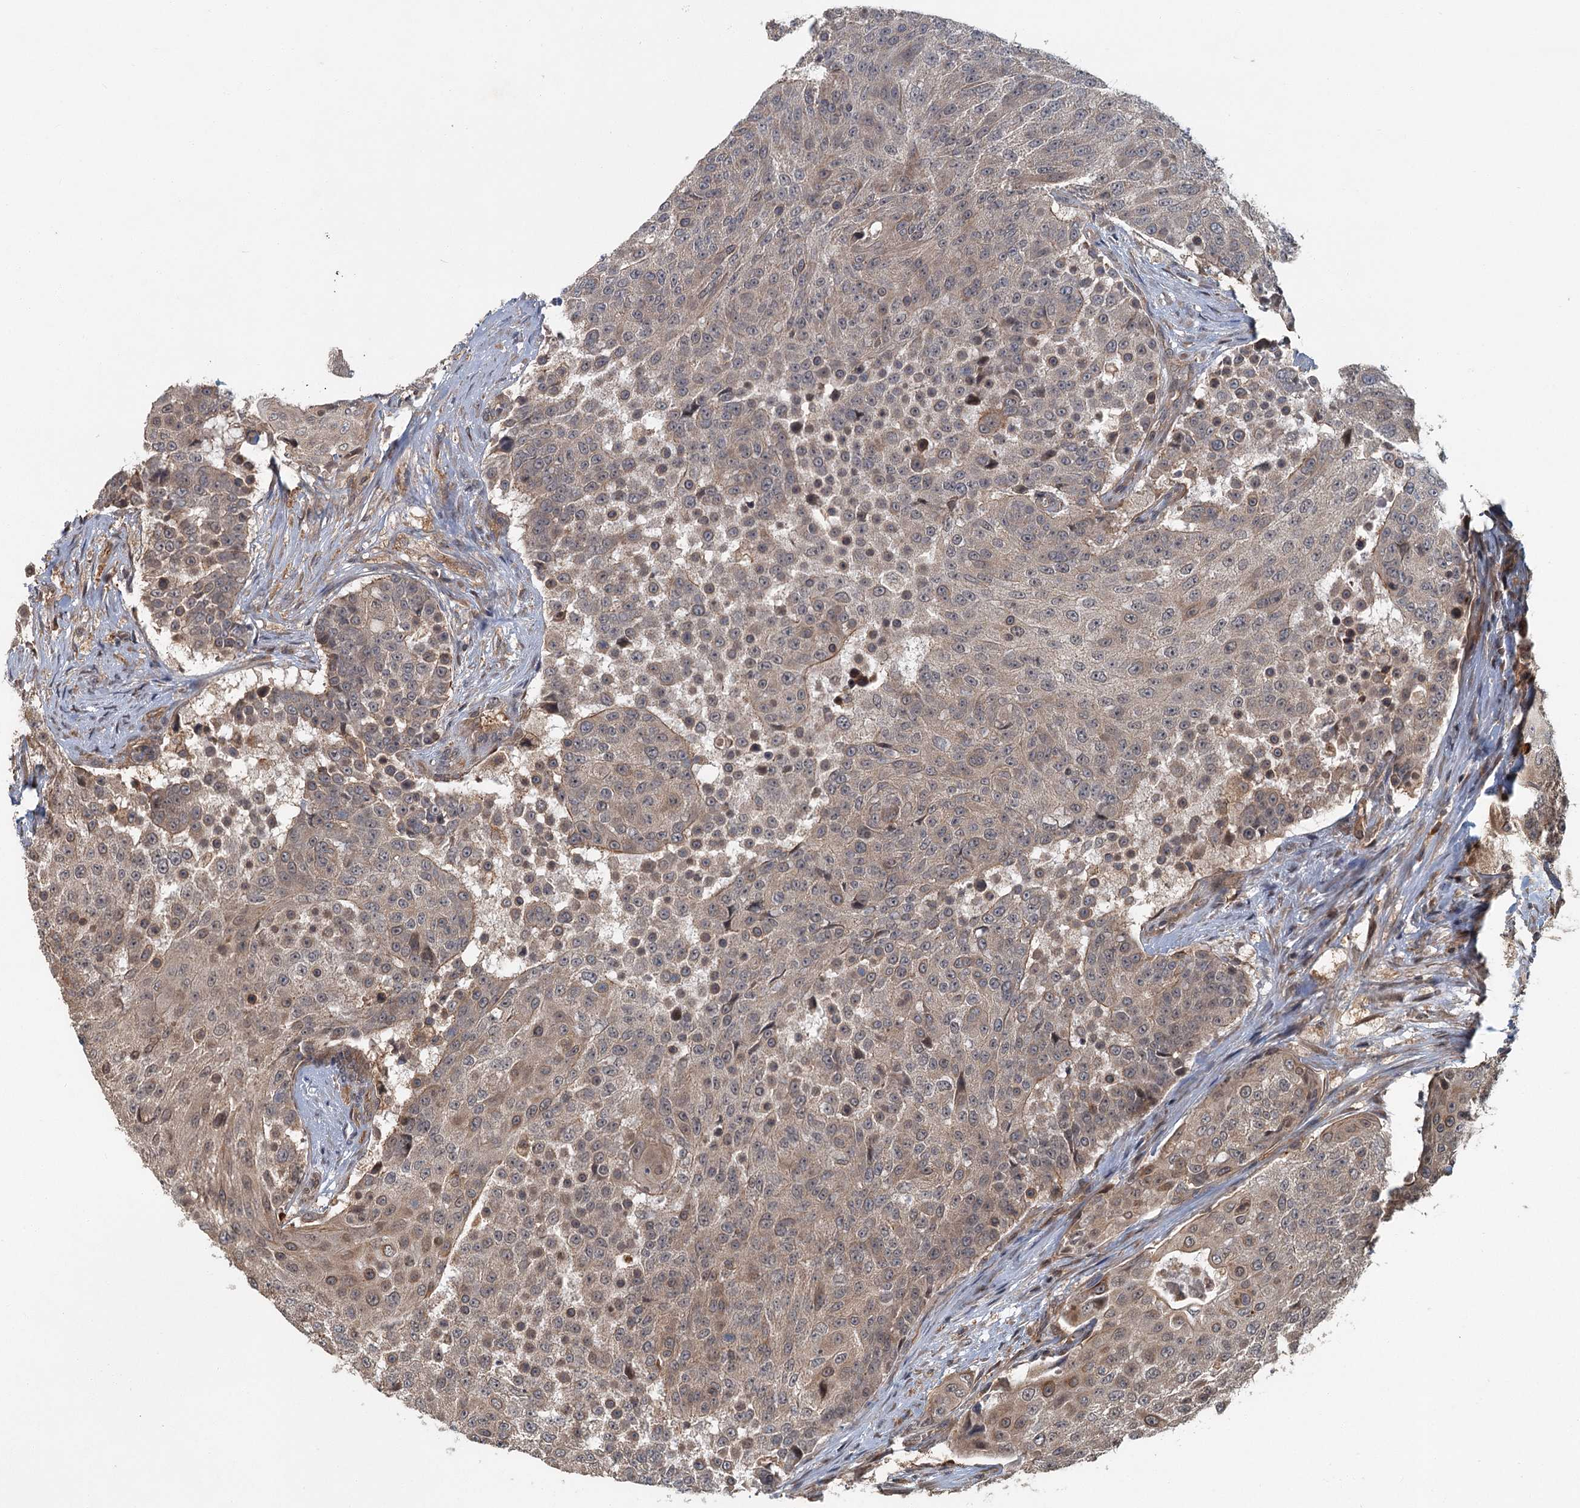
{"staining": {"intensity": "moderate", "quantity": "25%-75%", "location": "cytoplasmic/membranous,nuclear"}, "tissue": "urothelial cancer", "cell_type": "Tumor cells", "image_type": "cancer", "snomed": [{"axis": "morphology", "description": "Urothelial carcinoma, High grade"}, {"axis": "topography", "description": "Urinary bladder"}], "caption": "A brown stain shows moderate cytoplasmic/membranous and nuclear positivity of a protein in urothelial carcinoma (high-grade) tumor cells.", "gene": "ZNF527", "patient": {"sex": "female", "age": 63}}